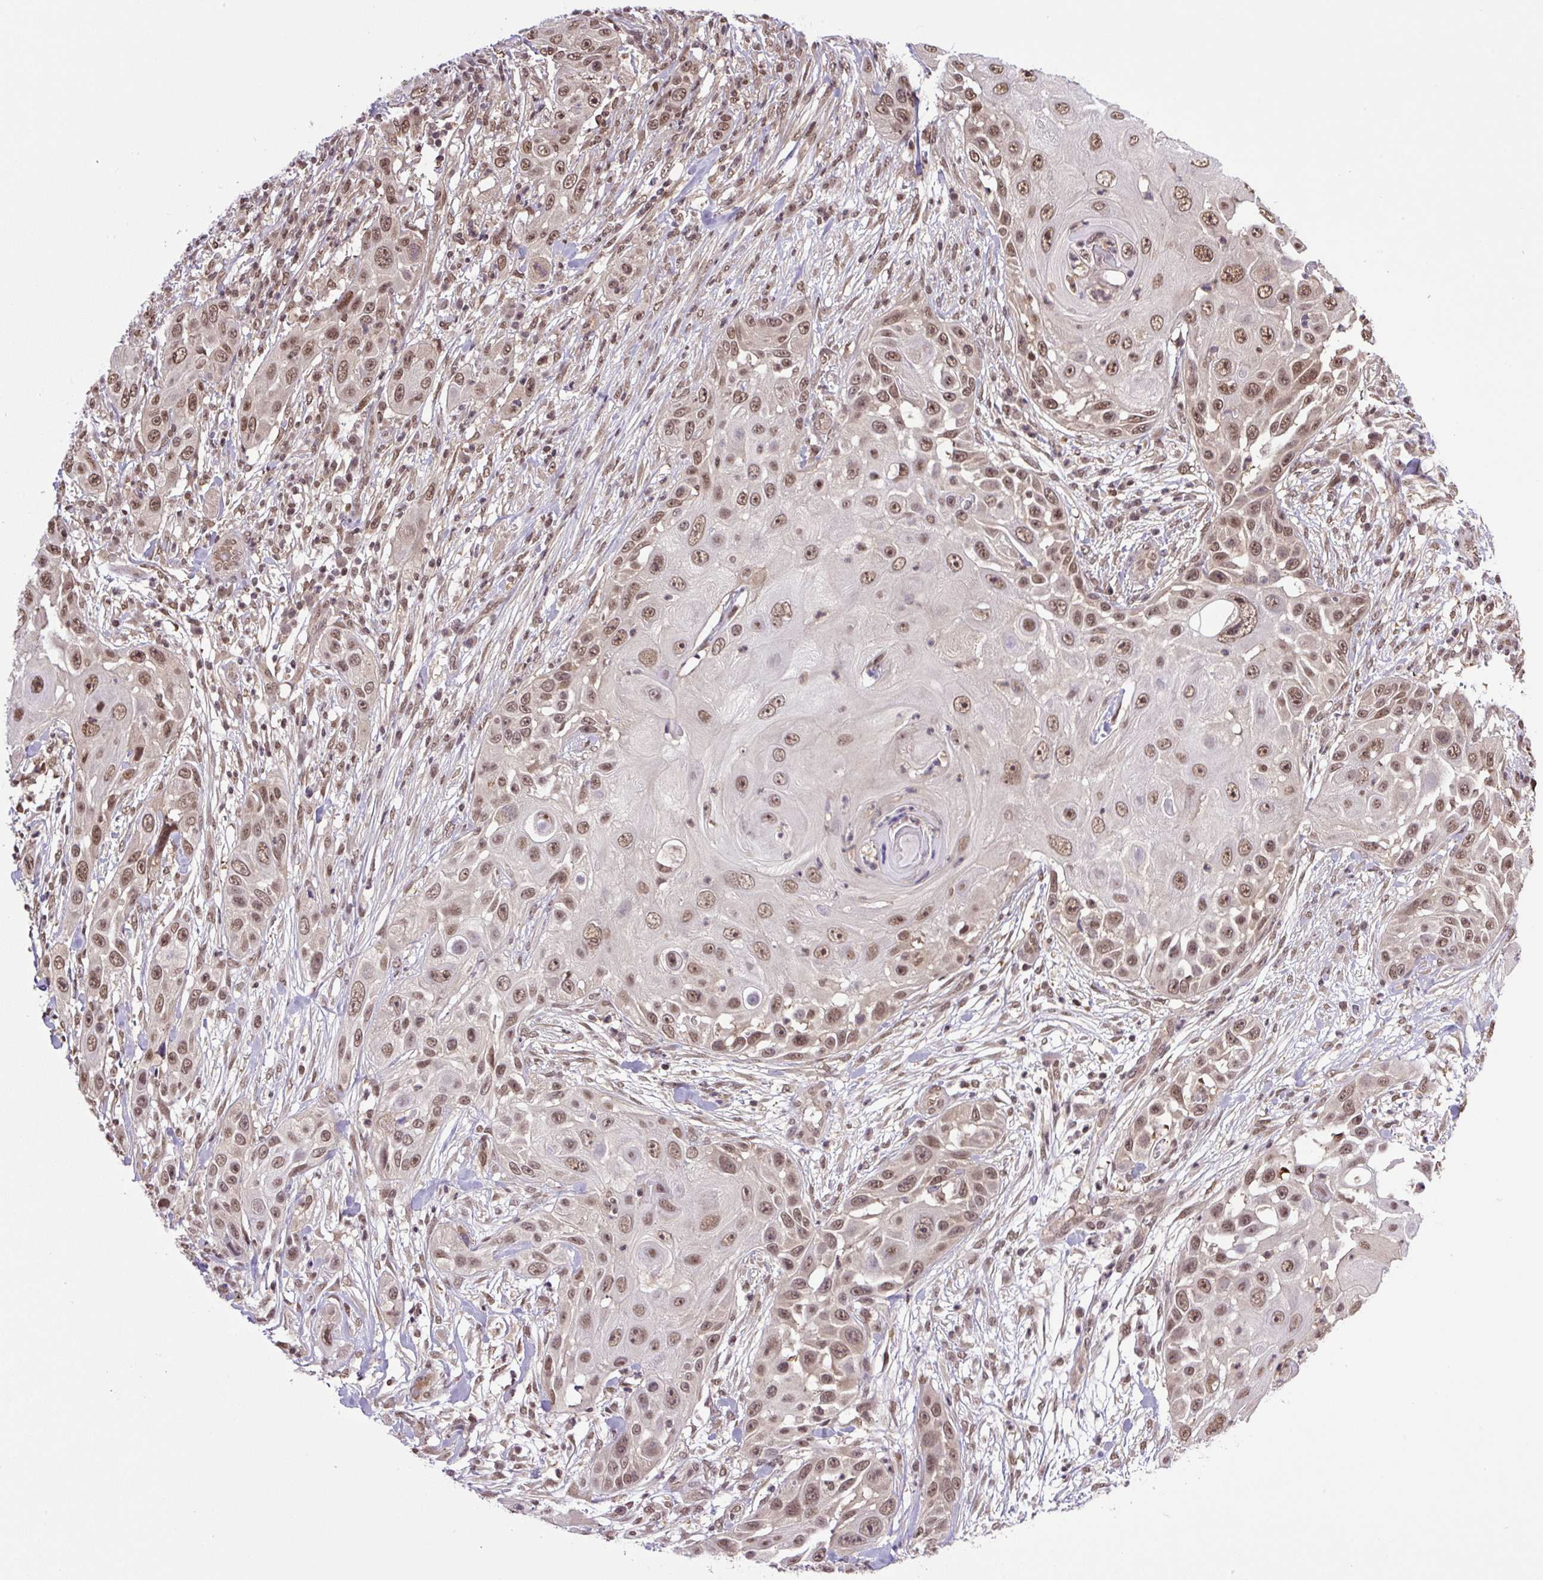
{"staining": {"intensity": "moderate", "quantity": ">75%", "location": "nuclear"}, "tissue": "skin cancer", "cell_type": "Tumor cells", "image_type": "cancer", "snomed": [{"axis": "morphology", "description": "Squamous cell carcinoma, NOS"}, {"axis": "topography", "description": "Skin"}], "caption": "Skin cancer (squamous cell carcinoma) was stained to show a protein in brown. There is medium levels of moderate nuclear staining in about >75% of tumor cells. The protein is shown in brown color, while the nuclei are stained blue.", "gene": "SGTA", "patient": {"sex": "female", "age": 44}}